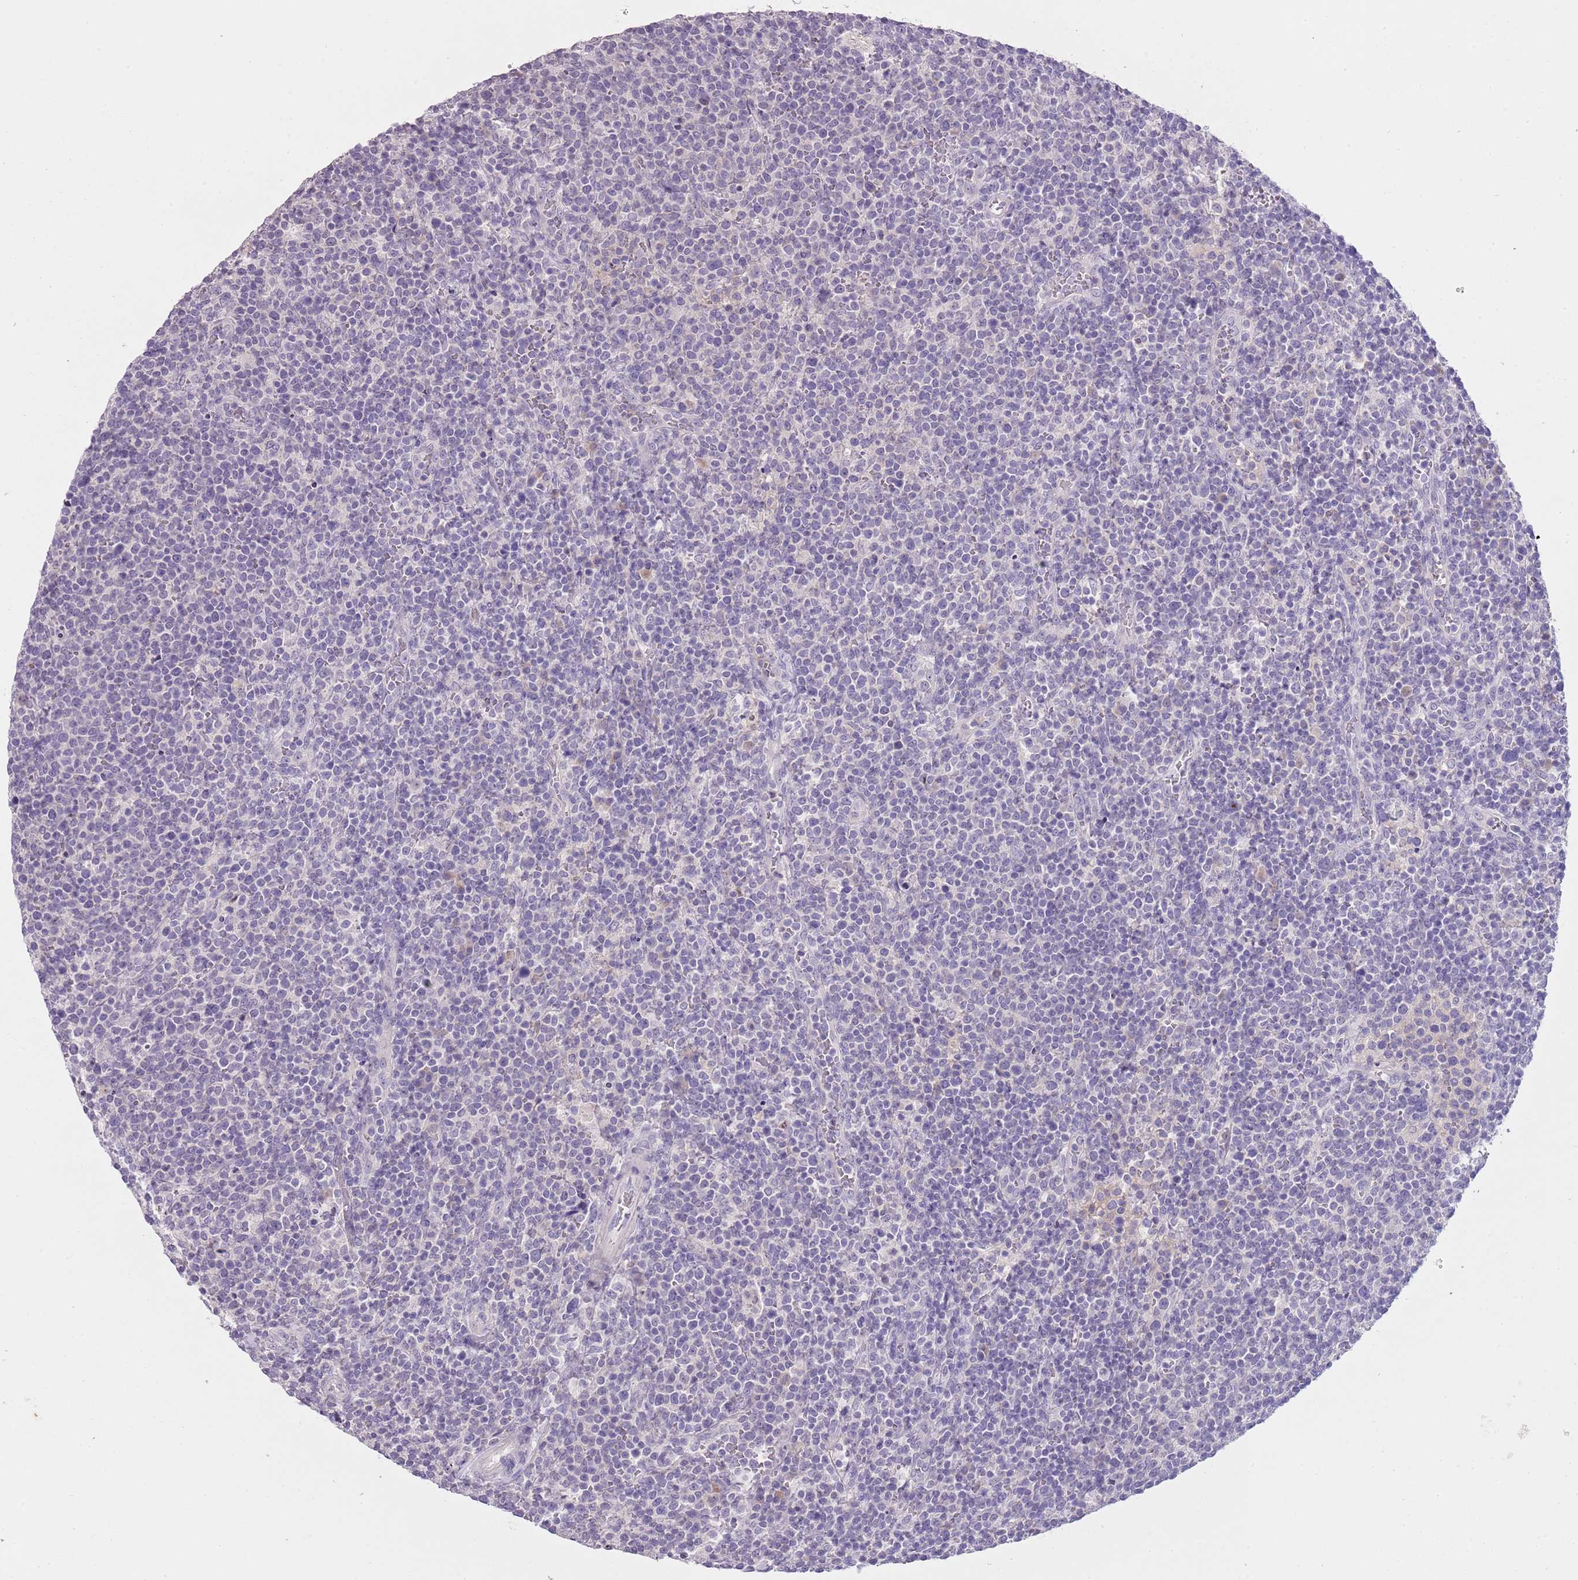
{"staining": {"intensity": "negative", "quantity": "none", "location": "none"}, "tissue": "lymphoma", "cell_type": "Tumor cells", "image_type": "cancer", "snomed": [{"axis": "morphology", "description": "Malignant lymphoma, non-Hodgkin's type, High grade"}, {"axis": "topography", "description": "Lymph node"}], "caption": "Histopathology image shows no significant protein positivity in tumor cells of lymphoma.", "gene": "SLC35E3", "patient": {"sex": "male", "age": 61}}